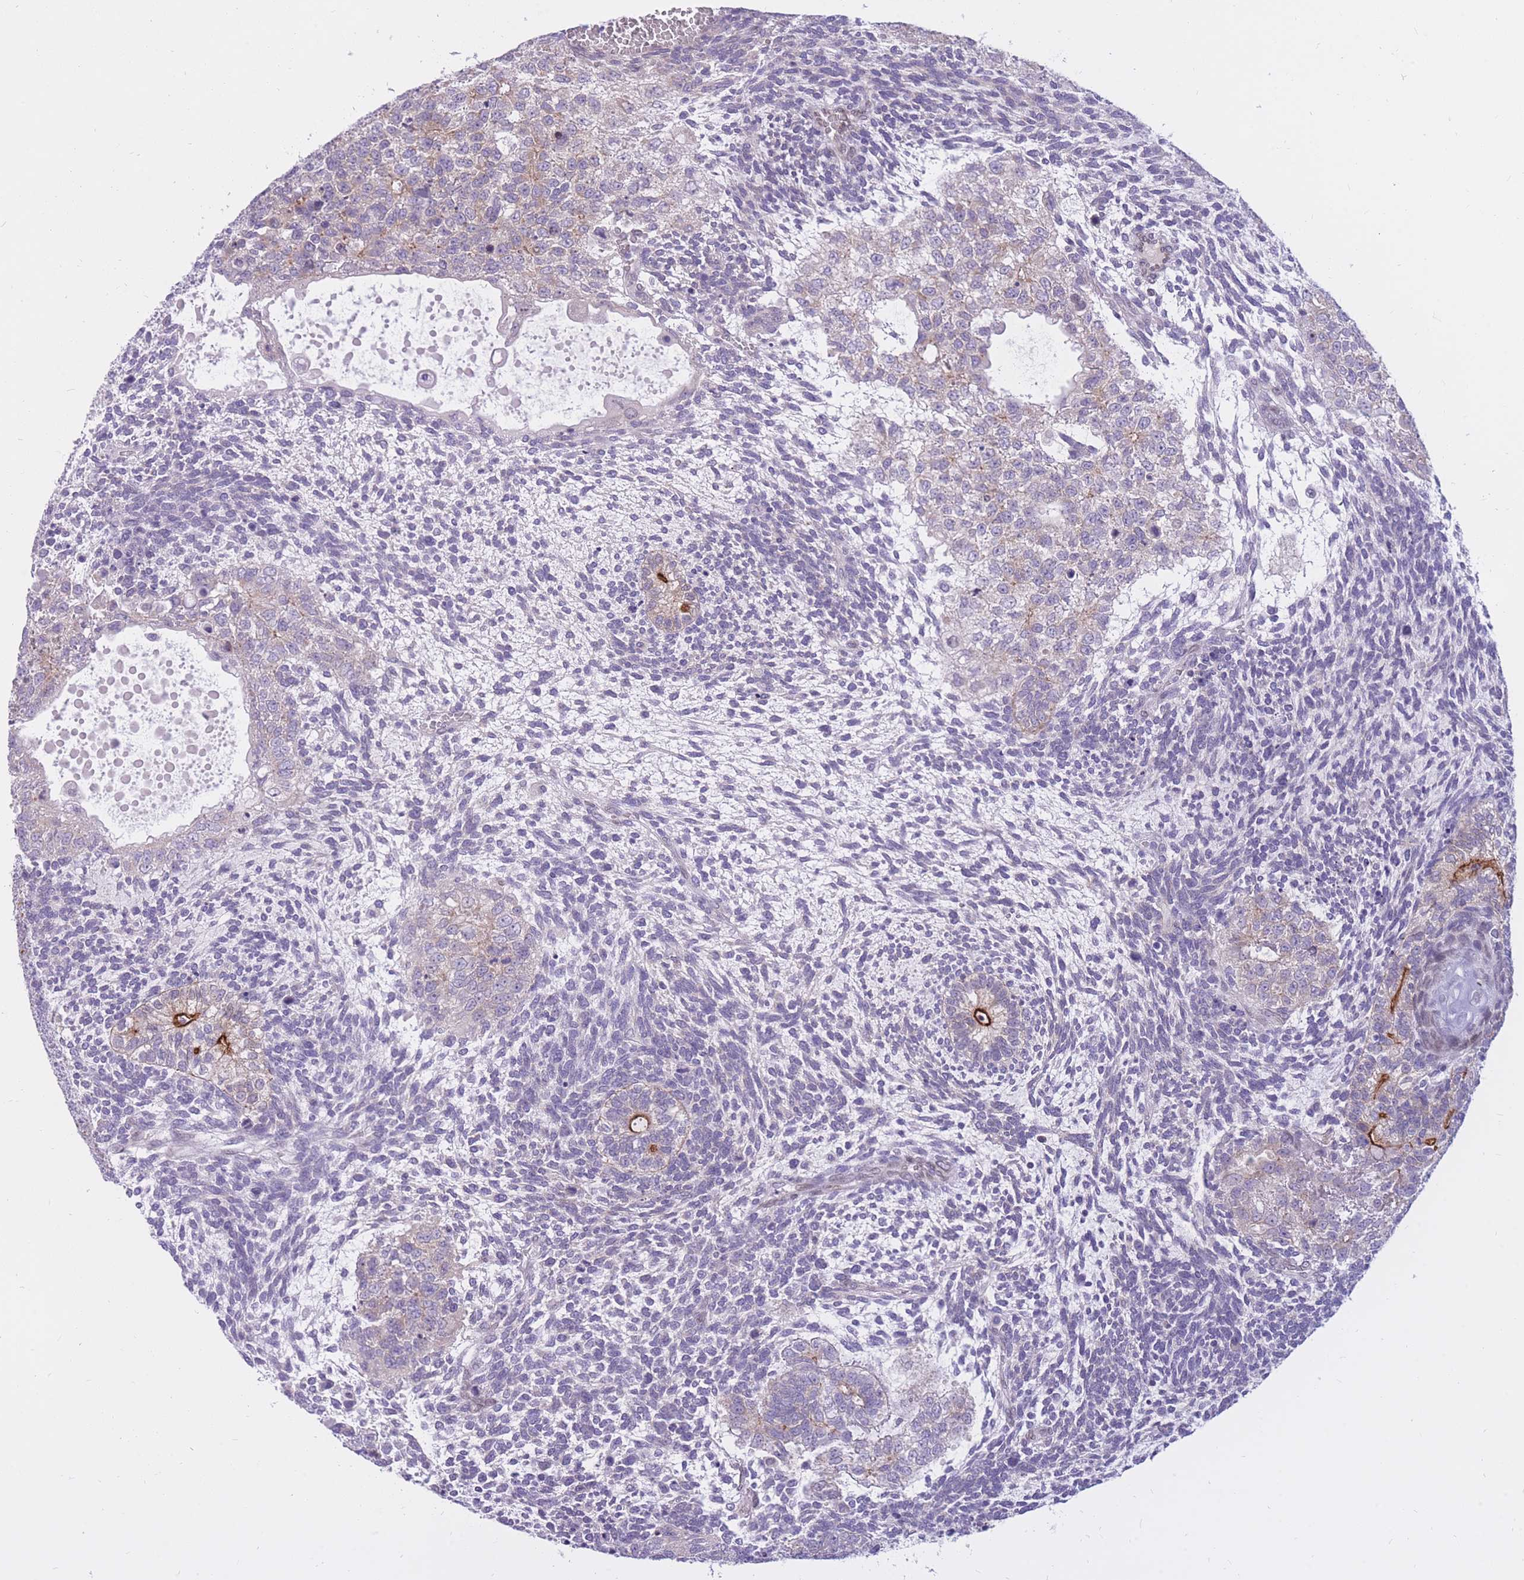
{"staining": {"intensity": "weak", "quantity": "<25%", "location": "cytoplasmic/membranous"}, "tissue": "testis cancer", "cell_type": "Tumor cells", "image_type": "cancer", "snomed": [{"axis": "morphology", "description": "Carcinoma, Embryonal, NOS"}, {"axis": "topography", "description": "Testis"}], "caption": "High power microscopy photomicrograph of an immunohistochemistry (IHC) image of testis cancer (embryonal carcinoma), revealing no significant expression in tumor cells.", "gene": "HOOK2", "patient": {"sex": "male", "age": 23}}